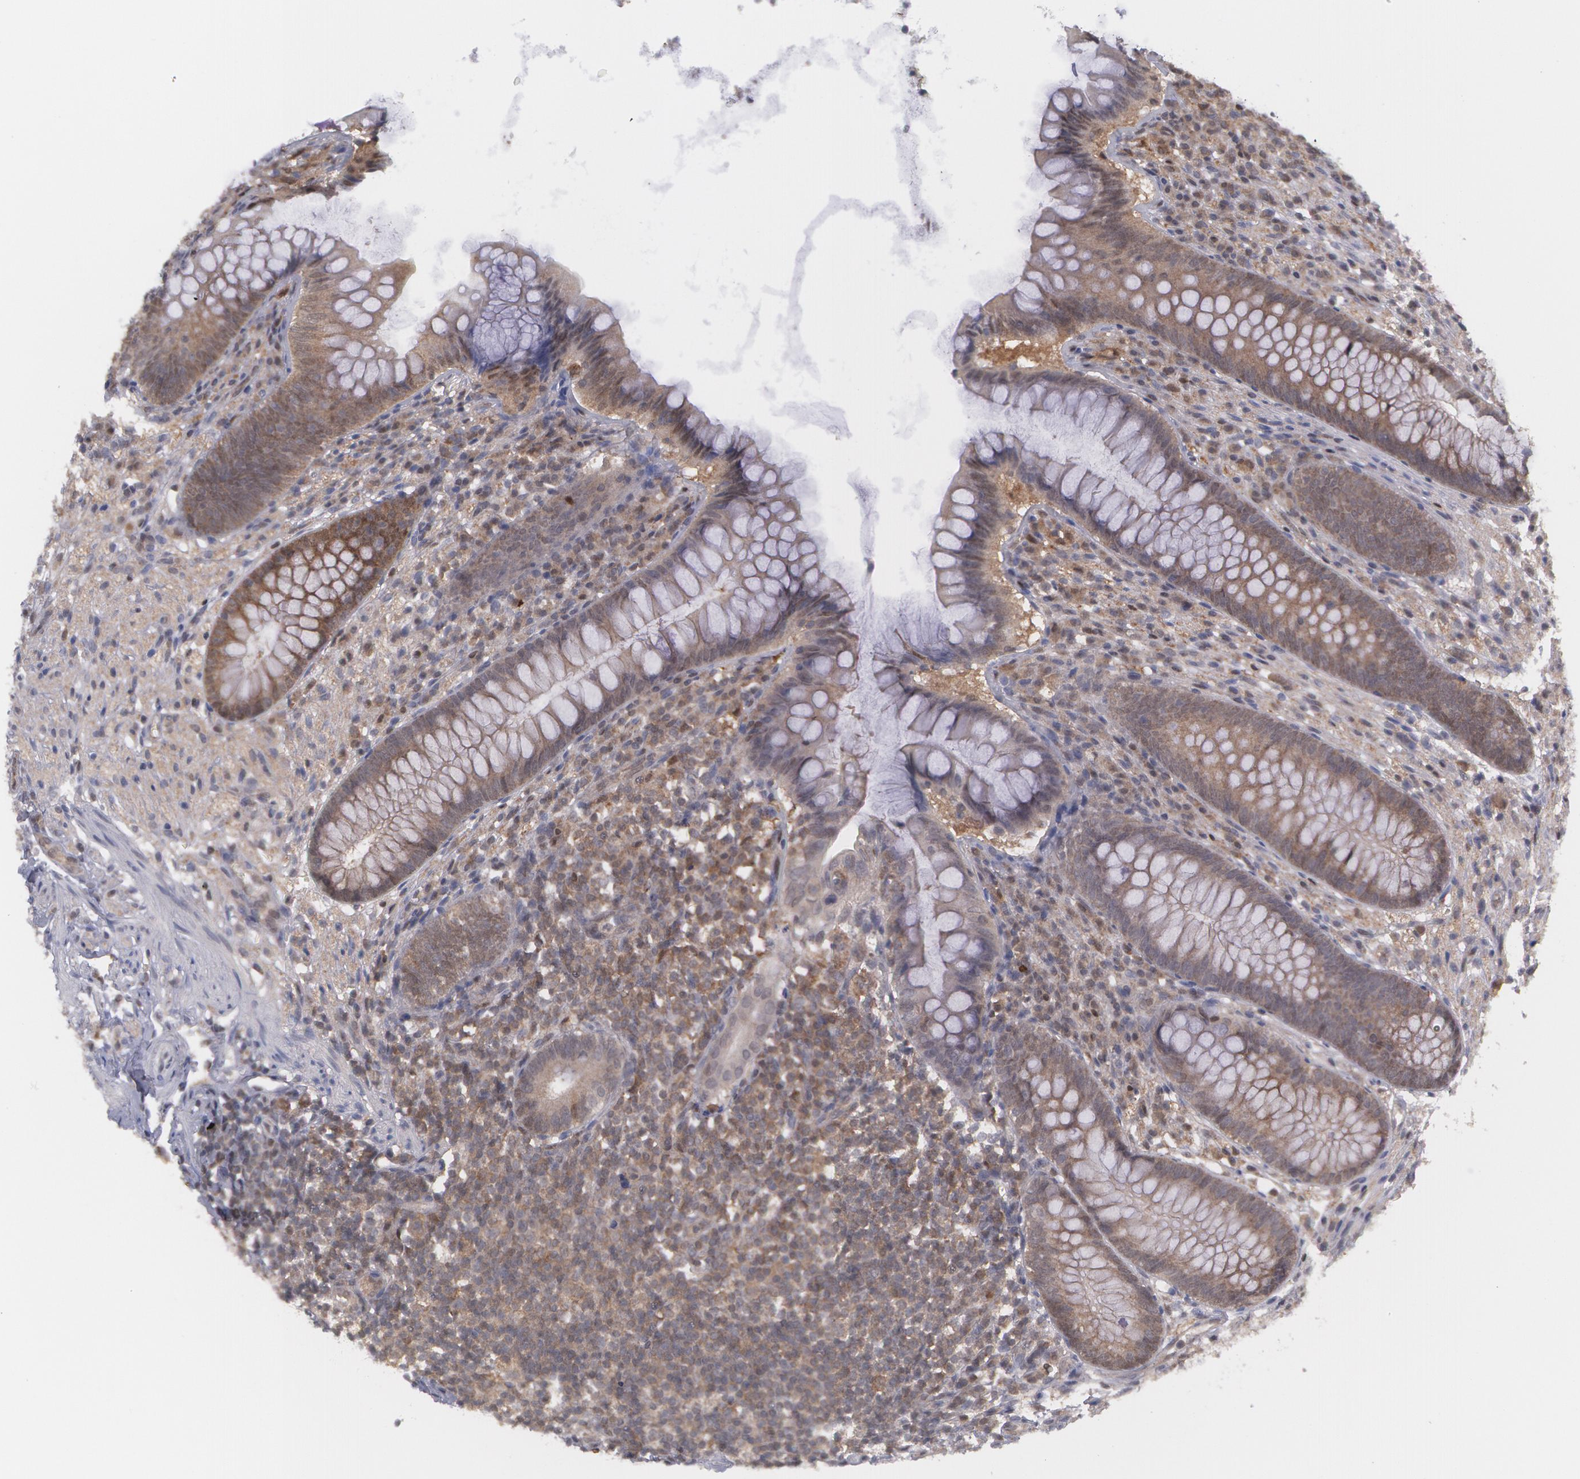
{"staining": {"intensity": "moderate", "quantity": "25%-75%", "location": "cytoplasmic/membranous"}, "tissue": "appendix", "cell_type": "Glandular cells", "image_type": "normal", "snomed": [{"axis": "morphology", "description": "Normal tissue, NOS"}, {"axis": "topography", "description": "Appendix"}], "caption": "Immunohistochemical staining of benign appendix reveals medium levels of moderate cytoplasmic/membranous positivity in about 25%-75% of glandular cells.", "gene": "TXNRD1", "patient": {"sex": "female", "age": 66}}